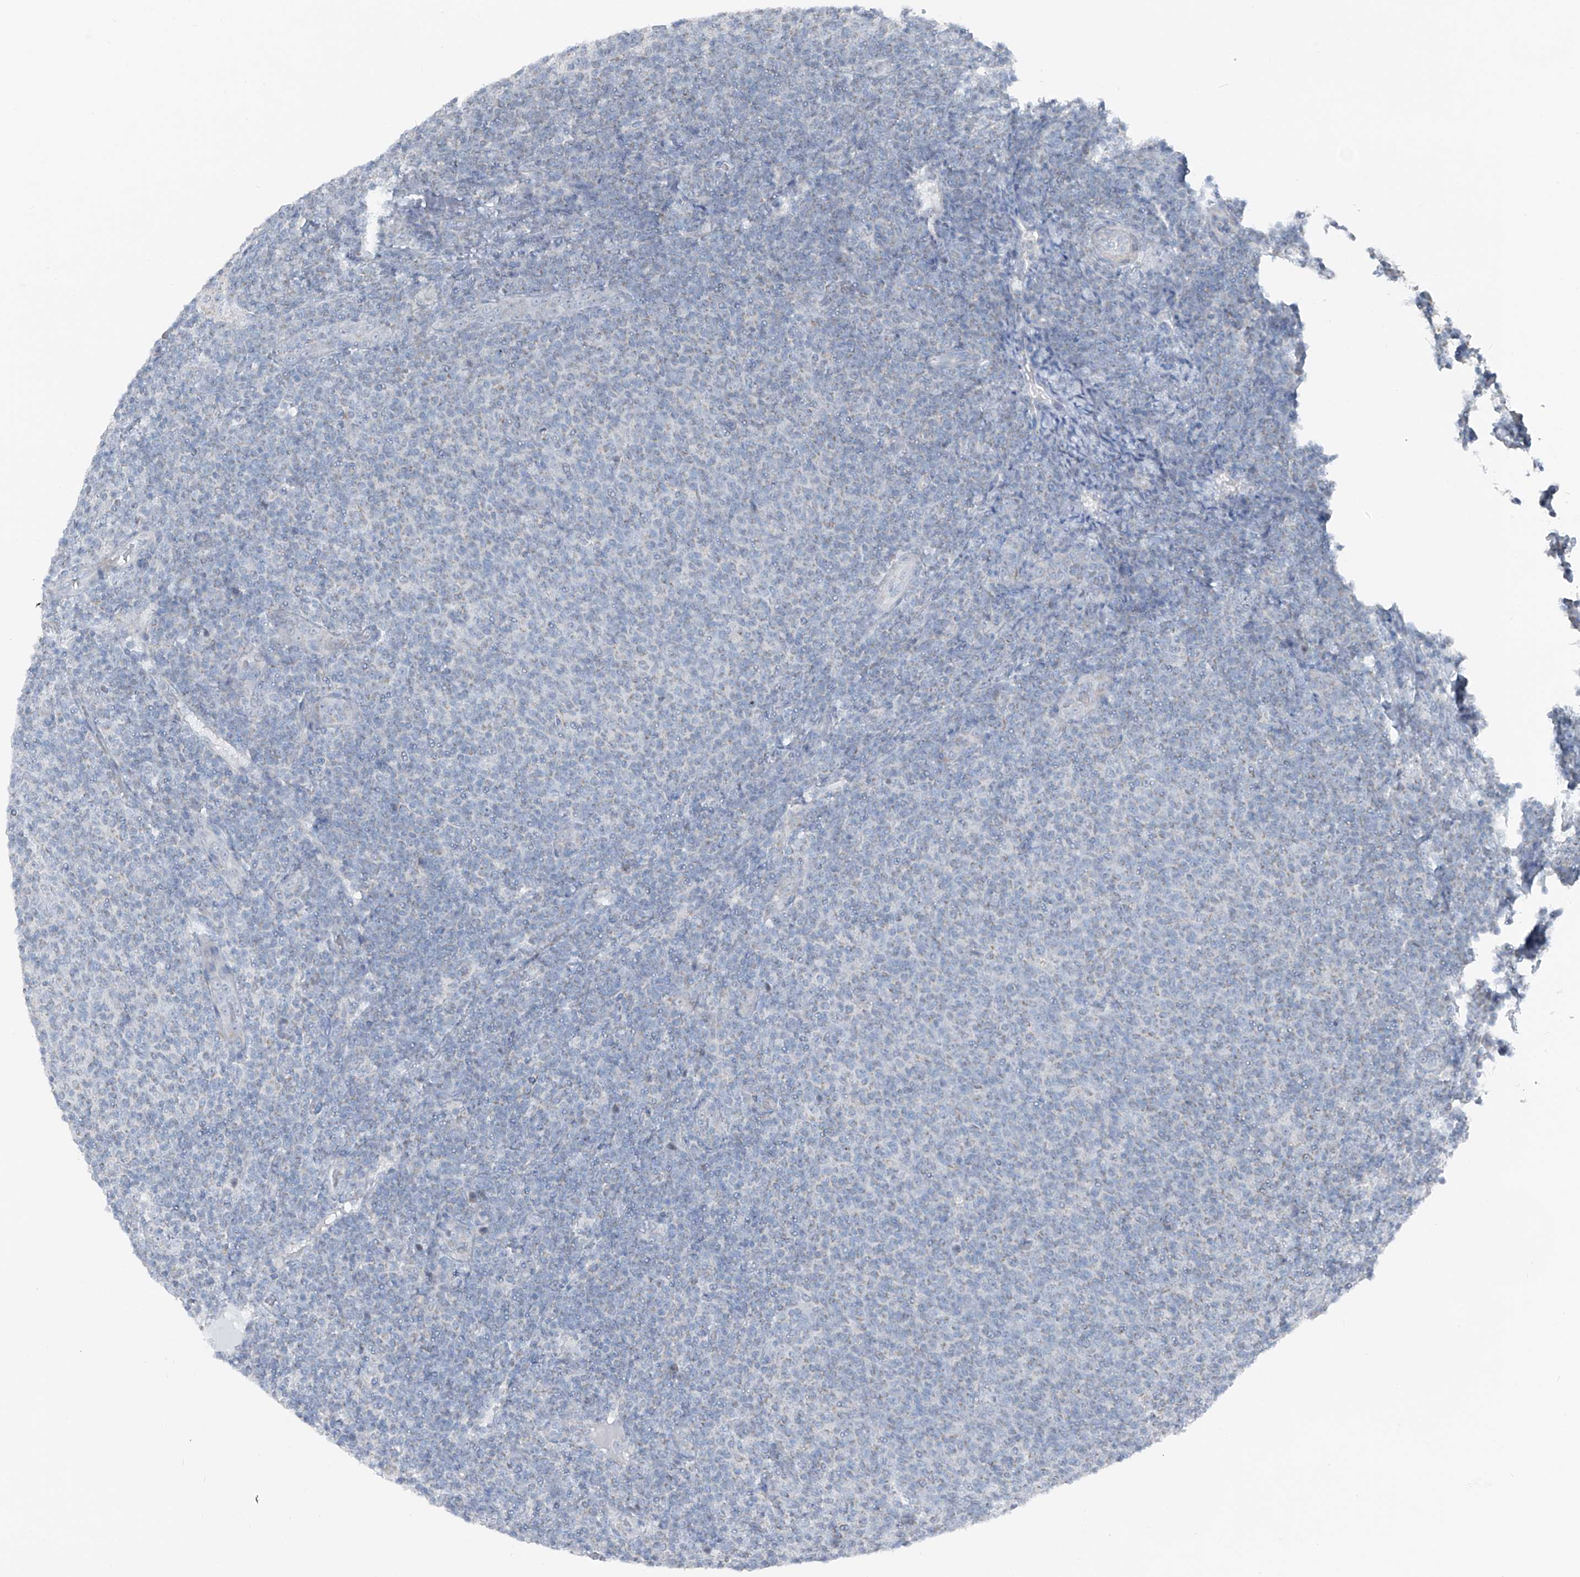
{"staining": {"intensity": "negative", "quantity": "none", "location": "none"}, "tissue": "lymphoma", "cell_type": "Tumor cells", "image_type": "cancer", "snomed": [{"axis": "morphology", "description": "Malignant lymphoma, non-Hodgkin's type, Low grade"}, {"axis": "topography", "description": "Lymph node"}], "caption": "Micrograph shows no significant protein positivity in tumor cells of malignant lymphoma, non-Hodgkin's type (low-grade).", "gene": "DYRK1B", "patient": {"sex": "male", "age": 66}}